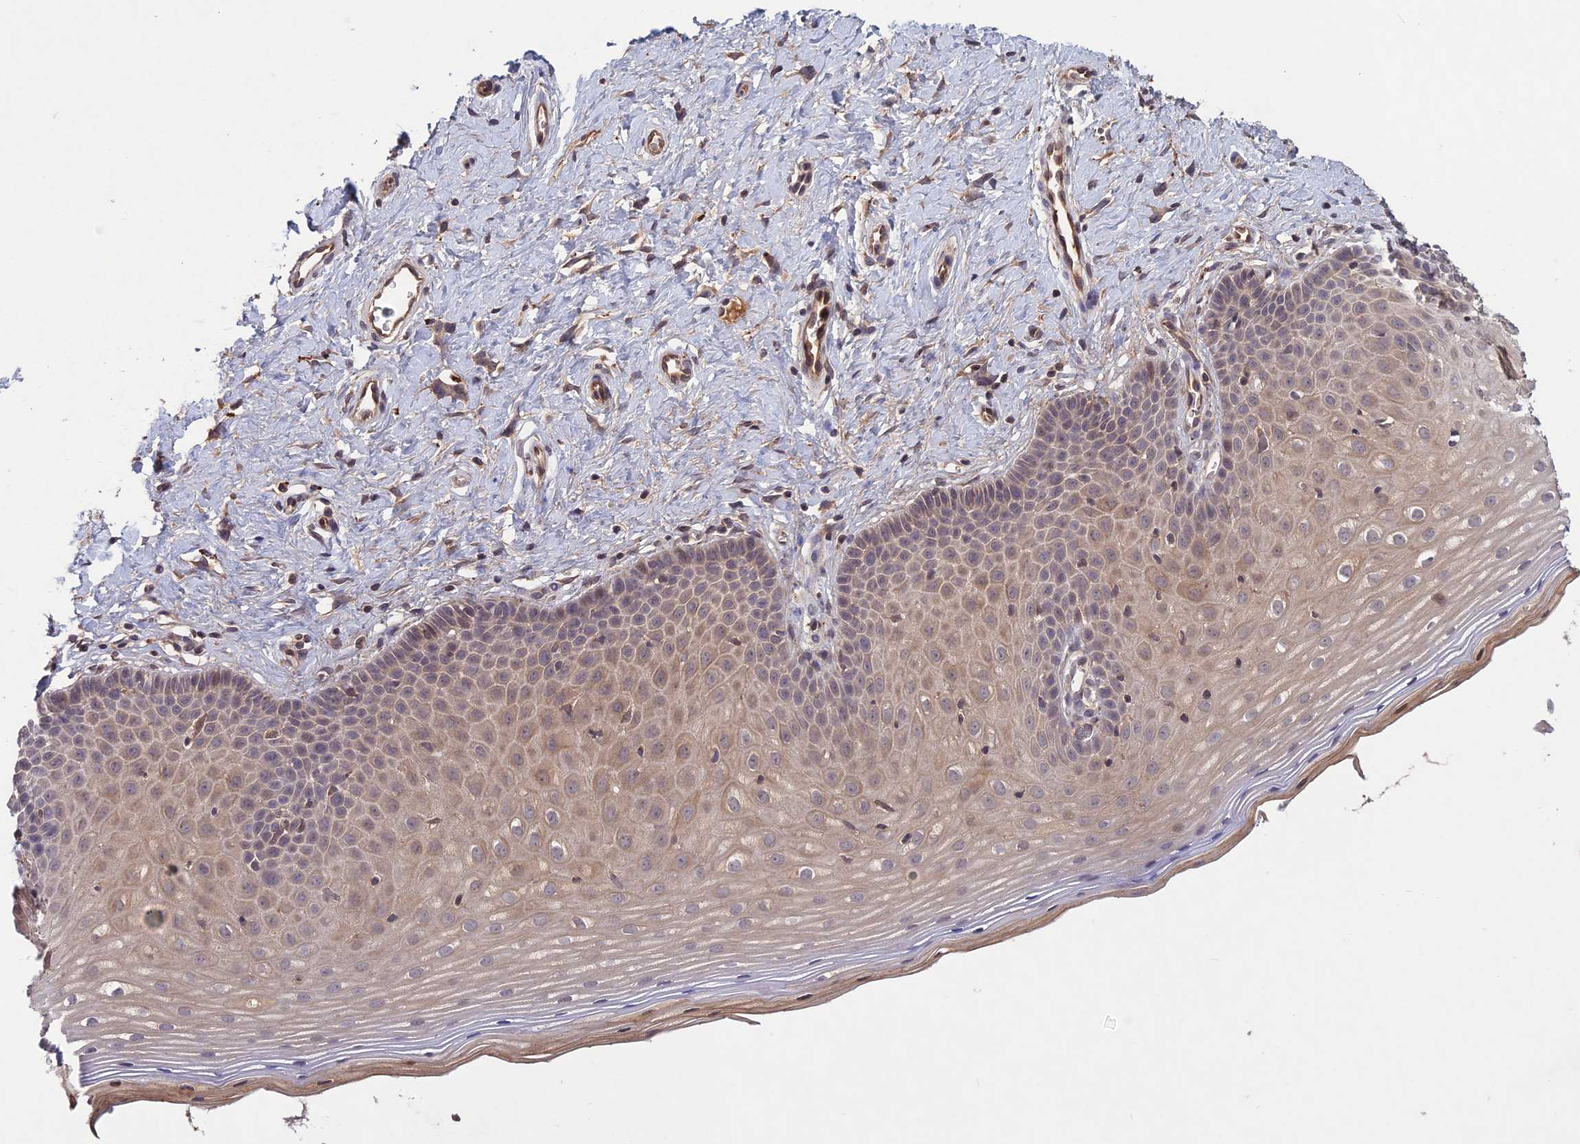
{"staining": {"intensity": "weak", "quantity": "<25%", "location": "cytoplasmic/membranous"}, "tissue": "cervix", "cell_type": "Glandular cells", "image_type": "normal", "snomed": [{"axis": "morphology", "description": "Normal tissue, NOS"}, {"axis": "topography", "description": "Cervix"}], "caption": "Protein analysis of benign cervix reveals no significant expression in glandular cells. Nuclei are stained in blue.", "gene": "ADO", "patient": {"sex": "female", "age": 36}}